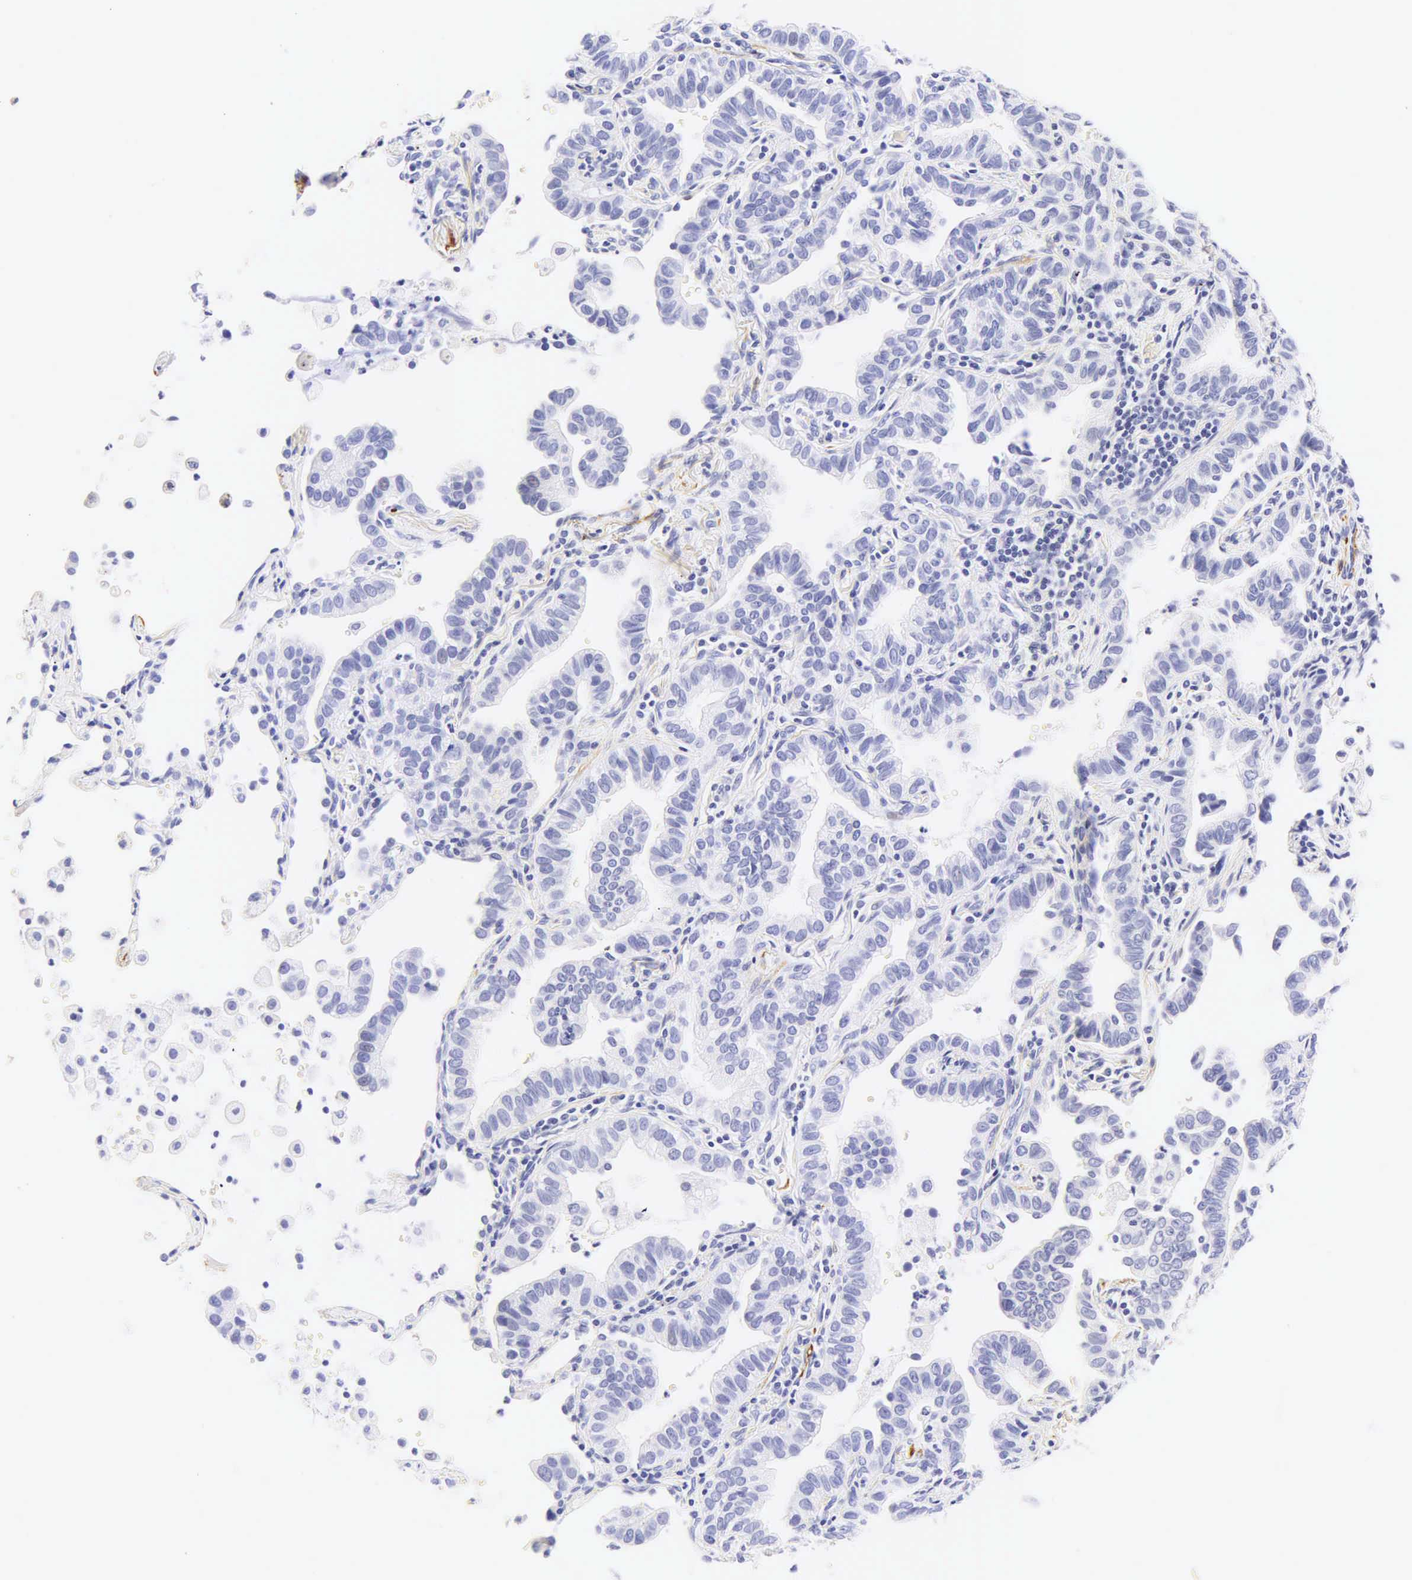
{"staining": {"intensity": "negative", "quantity": "none", "location": "none"}, "tissue": "lung cancer", "cell_type": "Tumor cells", "image_type": "cancer", "snomed": [{"axis": "morphology", "description": "Adenocarcinoma, NOS"}, {"axis": "topography", "description": "Lung"}], "caption": "An immunohistochemistry (IHC) image of lung cancer (adenocarcinoma) is shown. There is no staining in tumor cells of lung cancer (adenocarcinoma).", "gene": "CALD1", "patient": {"sex": "female", "age": 50}}